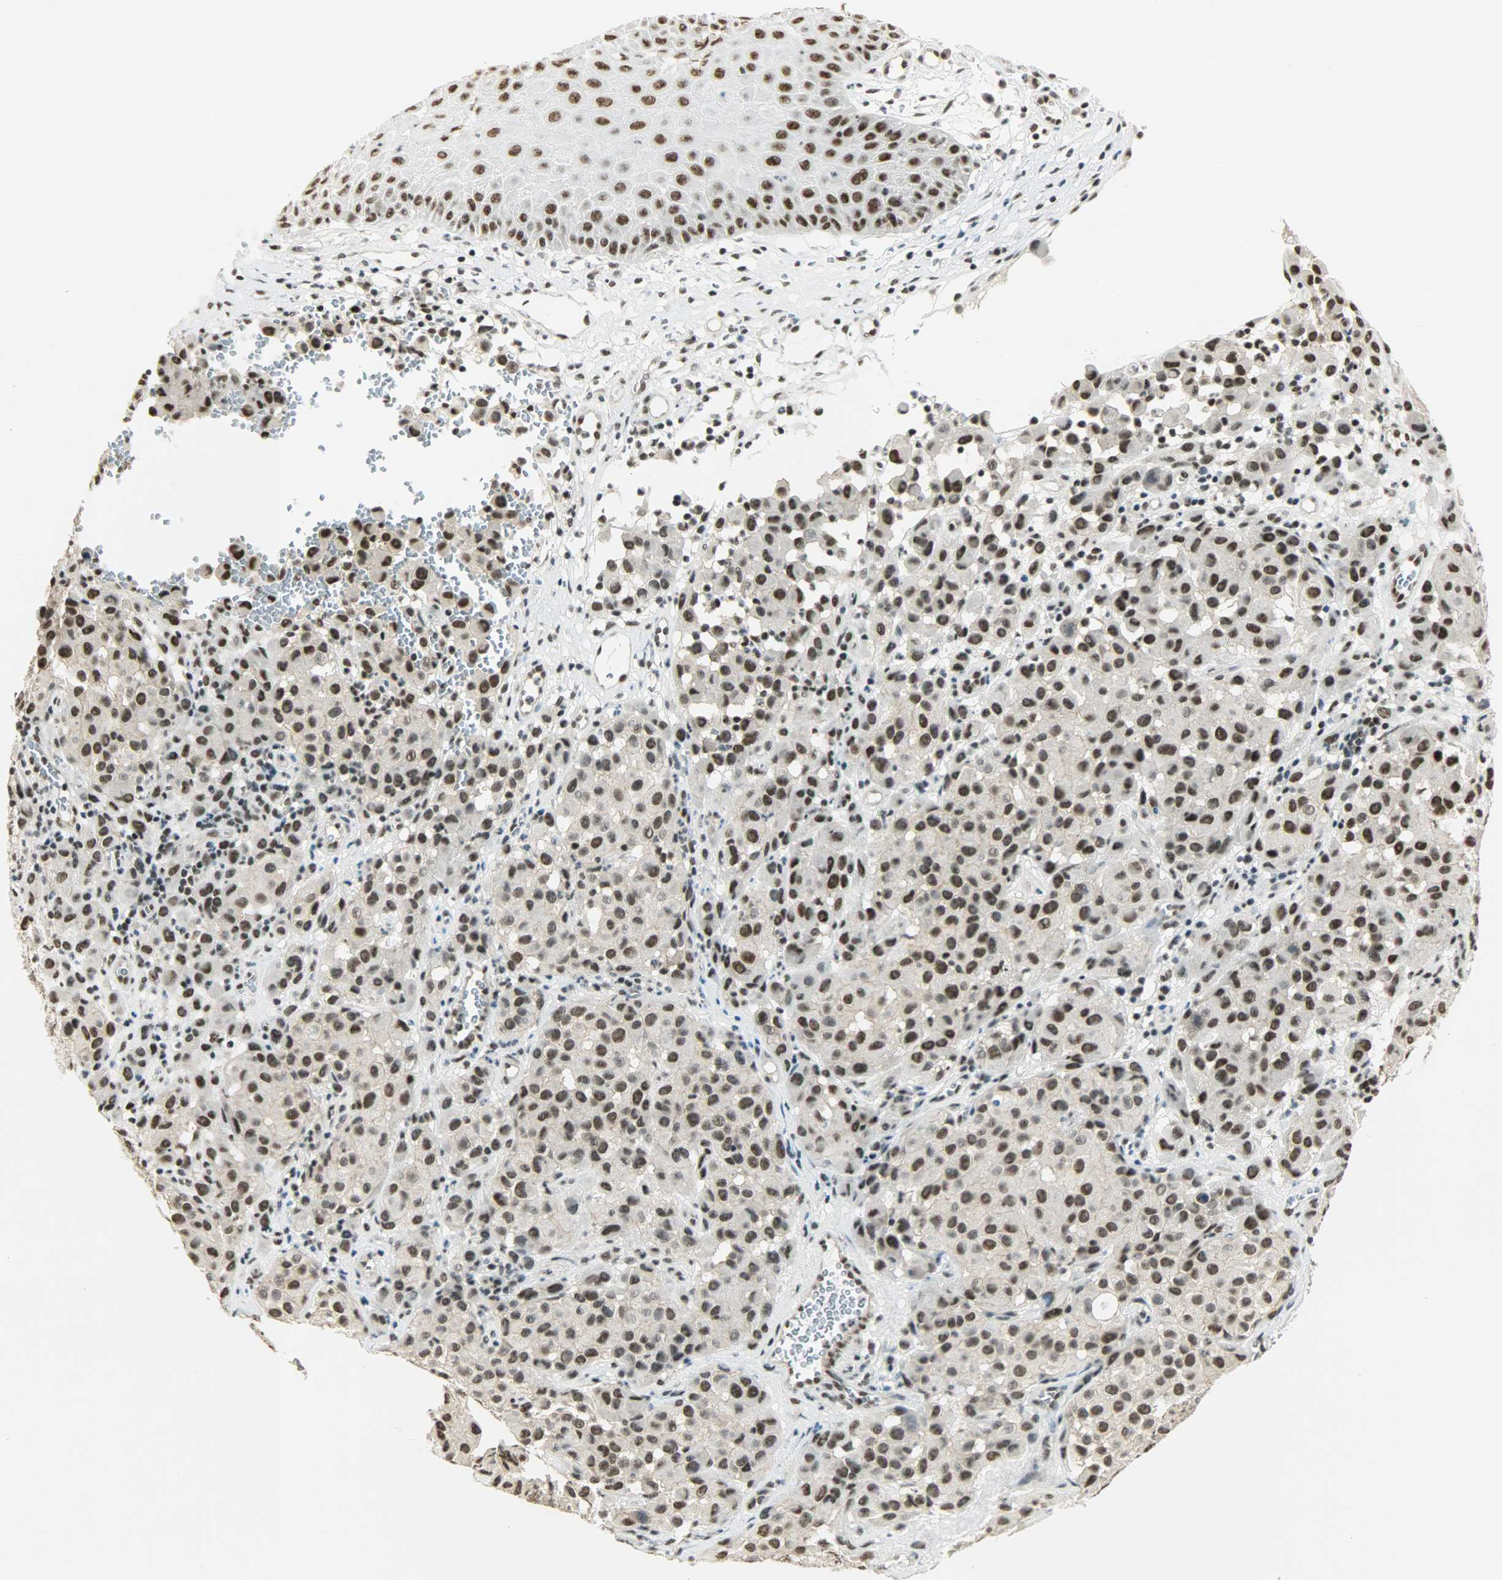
{"staining": {"intensity": "strong", "quantity": ">75%", "location": "nuclear"}, "tissue": "melanoma", "cell_type": "Tumor cells", "image_type": "cancer", "snomed": [{"axis": "morphology", "description": "Malignant melanoma, NOS"}, {"axis": "topography", "description": "Skin"}], "caption": "The micrograph displays immunohistochemical staining of malignant melanoma. There is strong nuclear positivity is present in about >75% of tumor cells.", "gene": "SUGP1", "patient": {"sex": "female", "age": 21}}